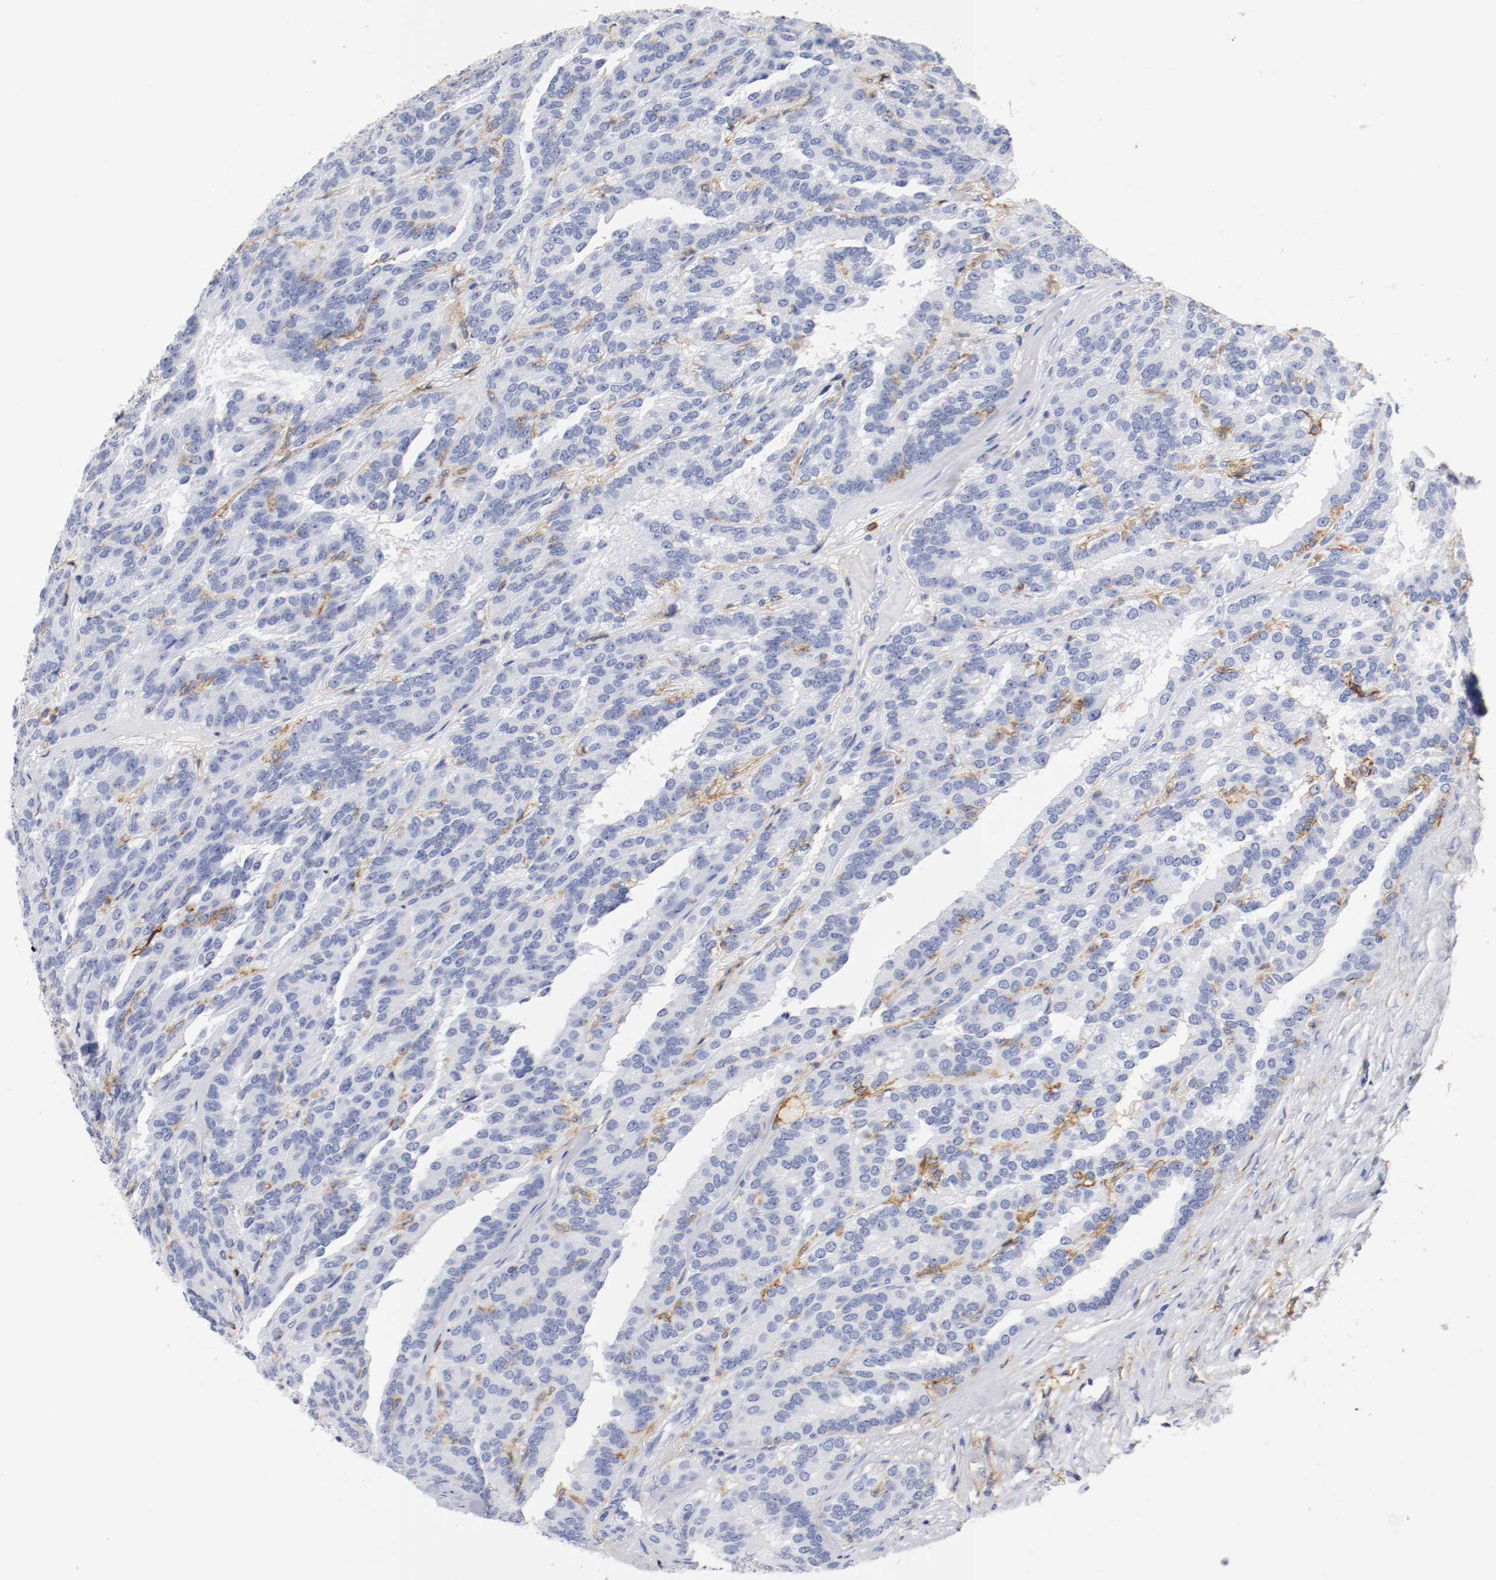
{"staining": {"intensity": "negative", "quantity": "none", "location": "none"}, "tissue": "renal cancer", "cell_type": "Tumor cells", "image_type": "cancer", "snomed": [{"axis": "morphology", "description": "Adenocarcinoma, NOS"}, {"axis": "topography", "description": "Kidney"}], "caption": "Micrograph shows no protein expression in tumor cells of adenocarcinoma (renal) tissue.", "gene": "ITGAX", "patient": {"sex": "male", "age": 46}}